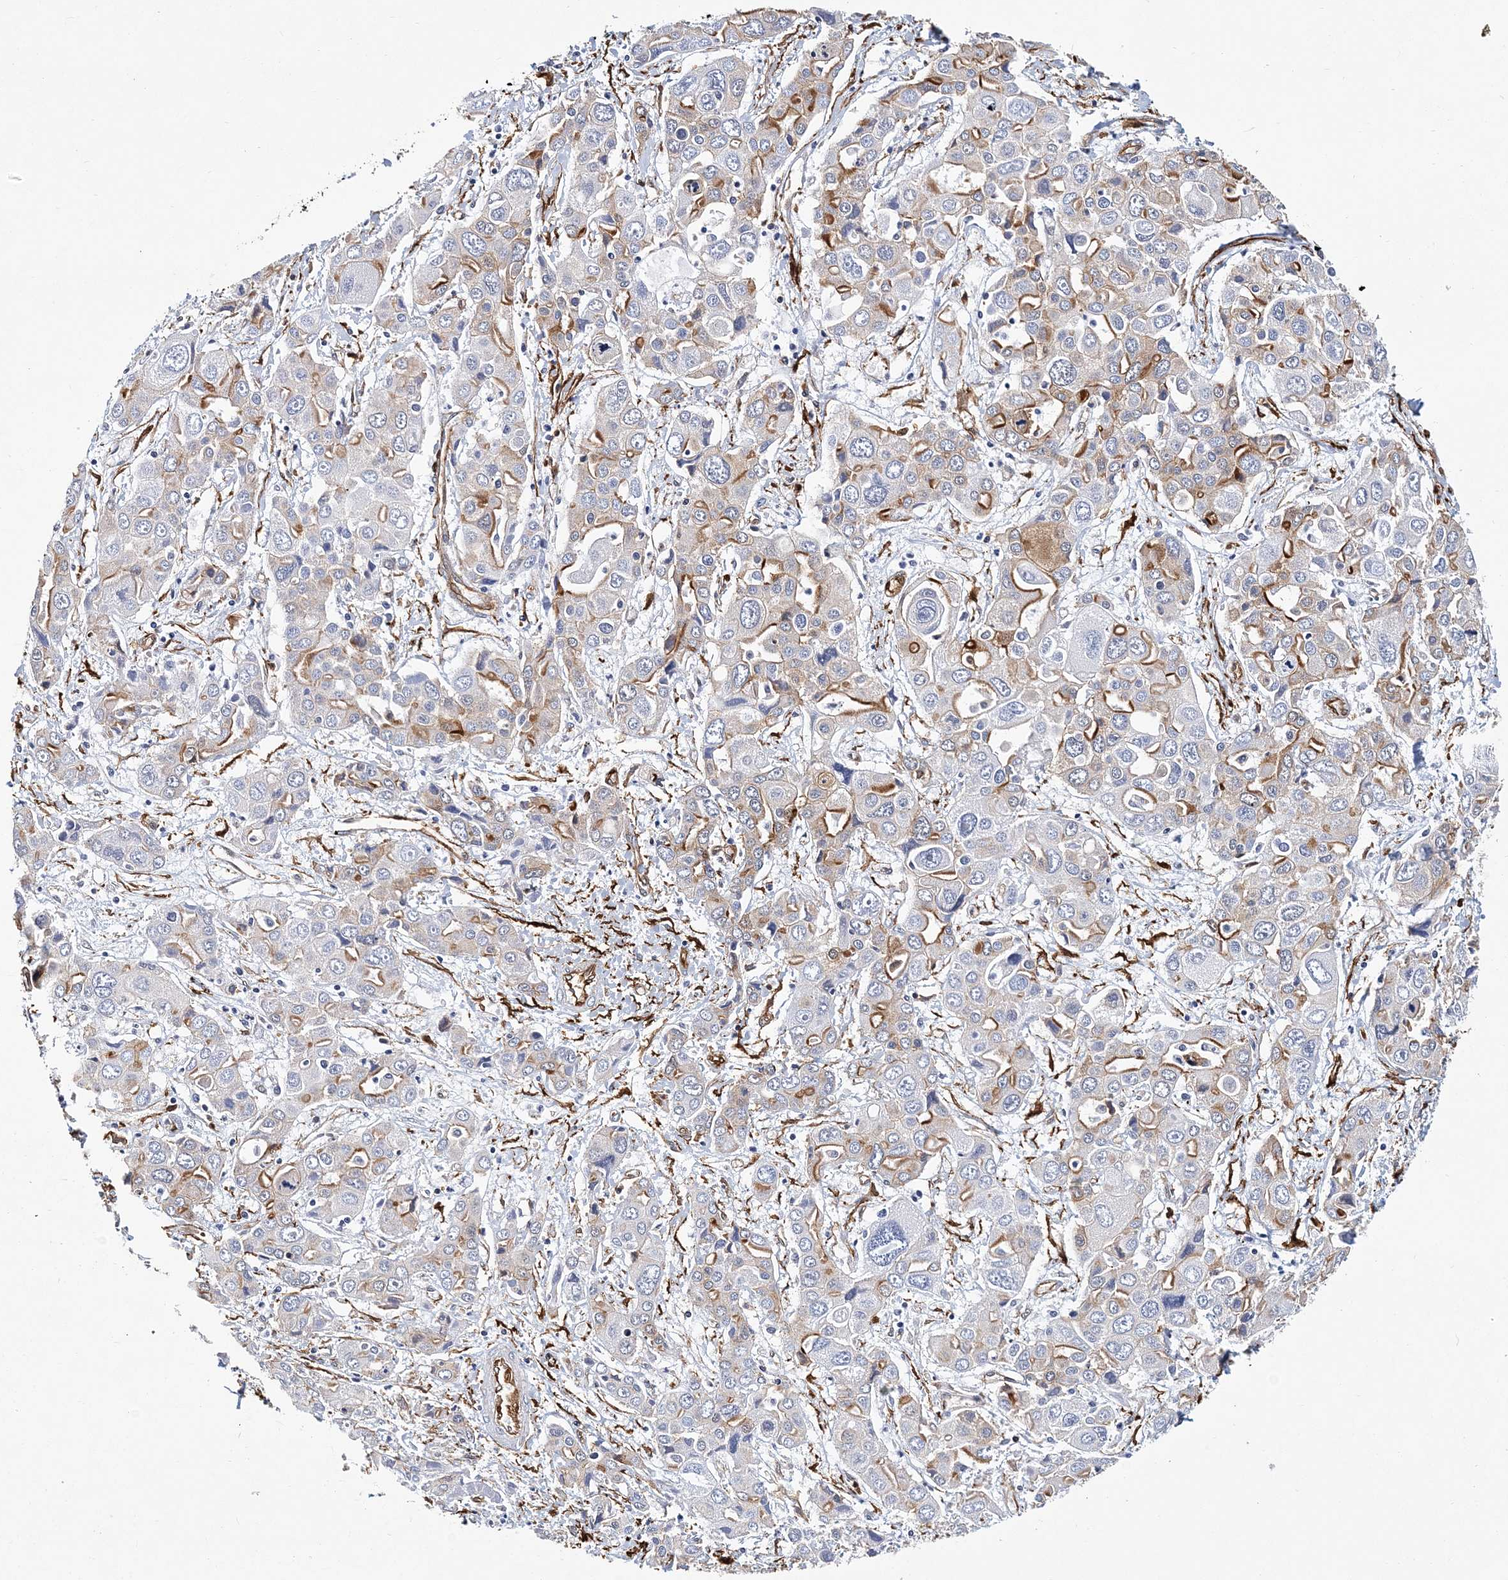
{"staining": {"intensity": "moderate", "quantity": "25%-75%", "location": "cytoplasmic/membranous"}, "tissue": "liver cancer", "cell_type": "Tumor cells", "image_type": "cancer", "snomed": [{"axis": "morphology", "description": "Cholangiocarcinoma"}, {"axis": "topography", "description": "Liver"}], "caption": "A high-resolution photomicrograph shows IHC staining of liver cholangiocarcinoma, which reveals moderate cytoplasmic/membranous positivity in approximately 25%-75% of tumor cells.", "gene": "ITGA2B", "patient": {"sex": "male", "age": 67}}